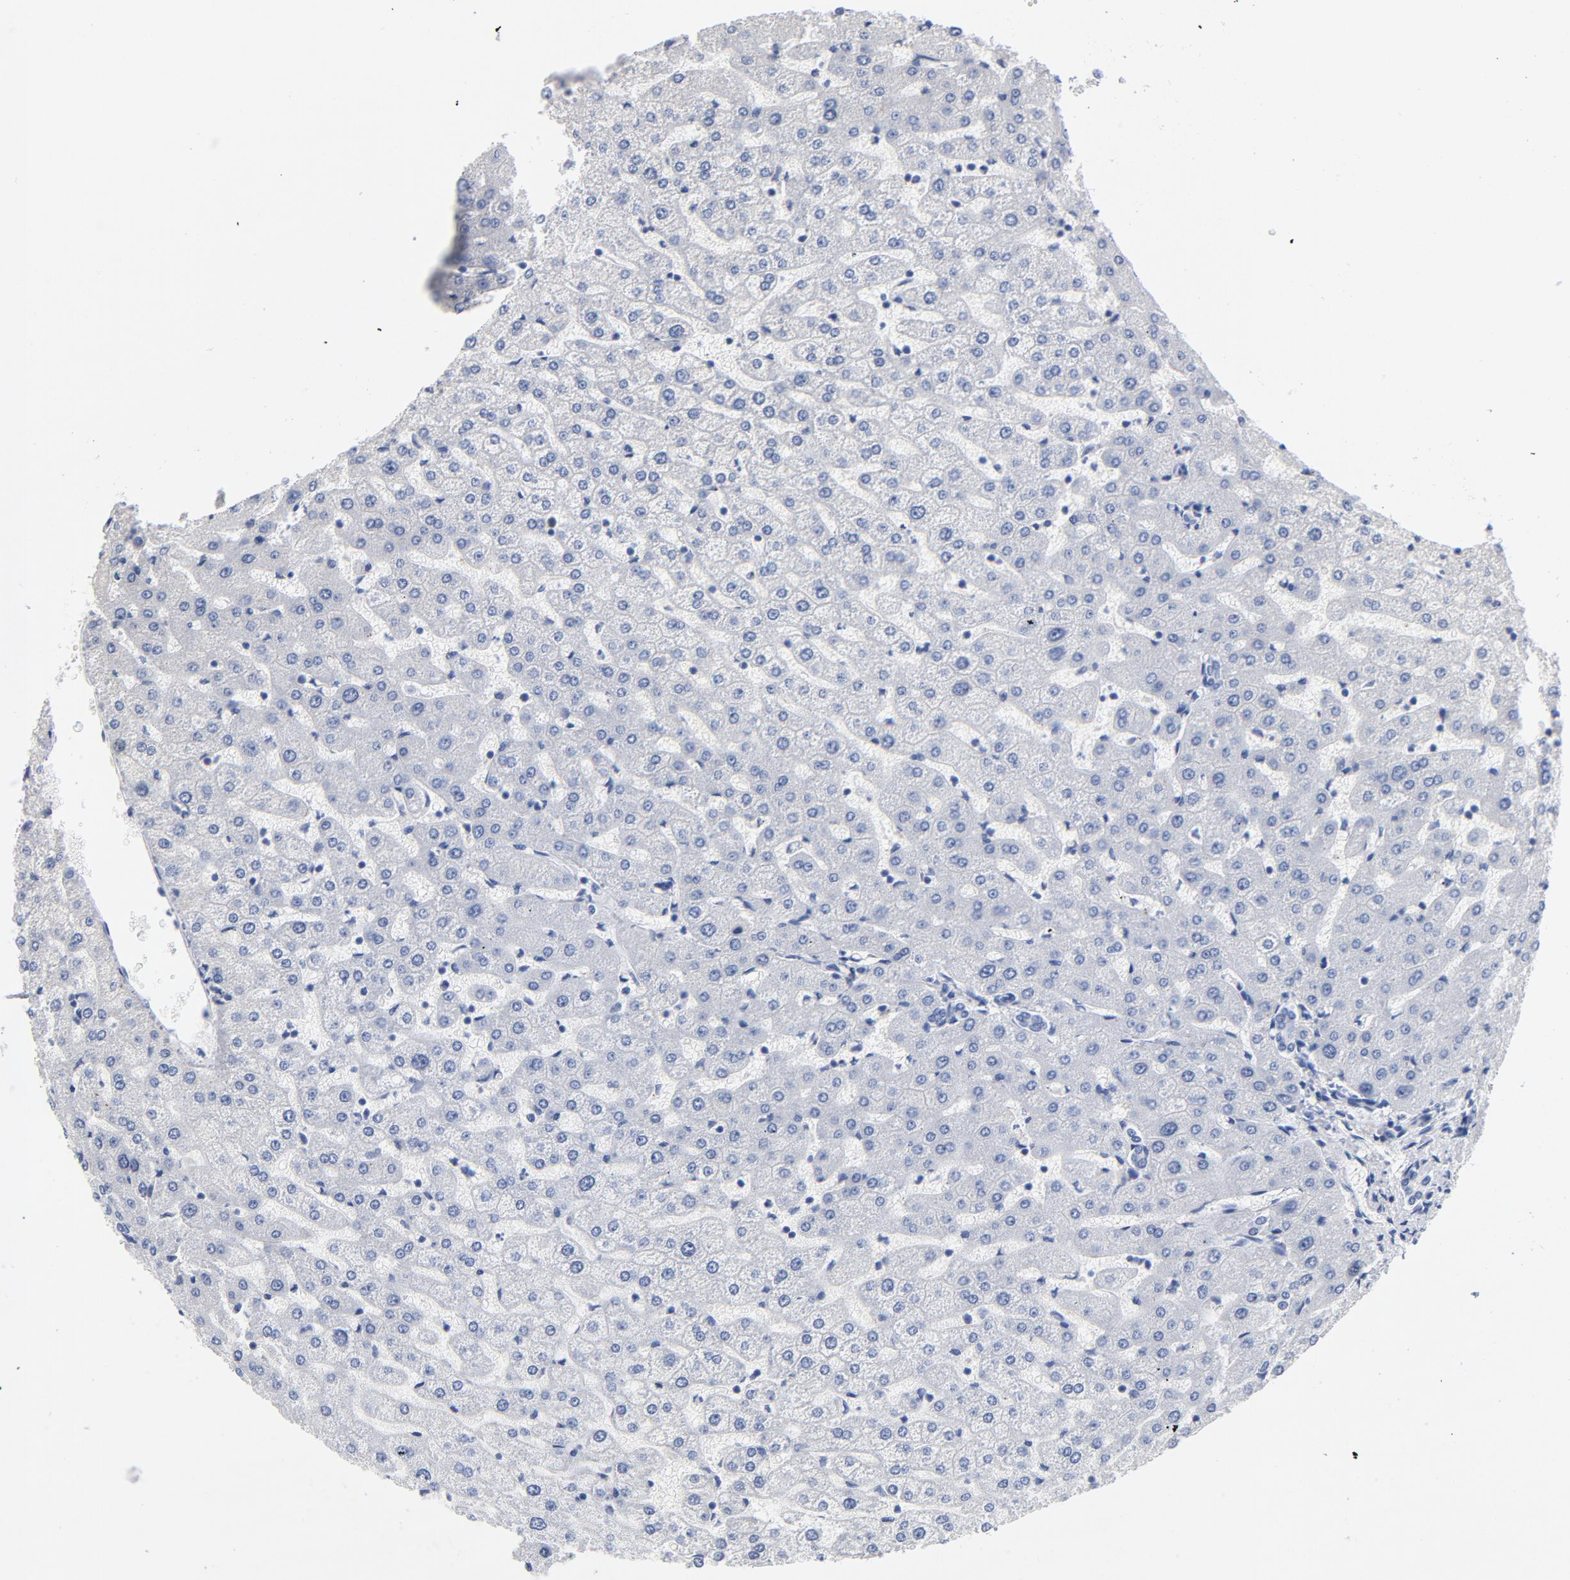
{"staining": {"intensity": "negative", "quantity": "none", "location": "none"}, "tissue": "liver", "cell_type": "Cholangiocytes", "image_type": "normal", "snomed": [{"axis": "morphology", "description": "Normal tissue, NOS"}, {"axis": "morphology", "description": "Fibrosis, NOS"}, {"axis": "topography", "description": "Liver"}], "caption": "Immunohistochemistry image of benign human liver stained for a protein (brown), which exhibits no expression in cholangiocytes.", "gene": "RBM3", "patient": {"sex": "female", "age": 29}}